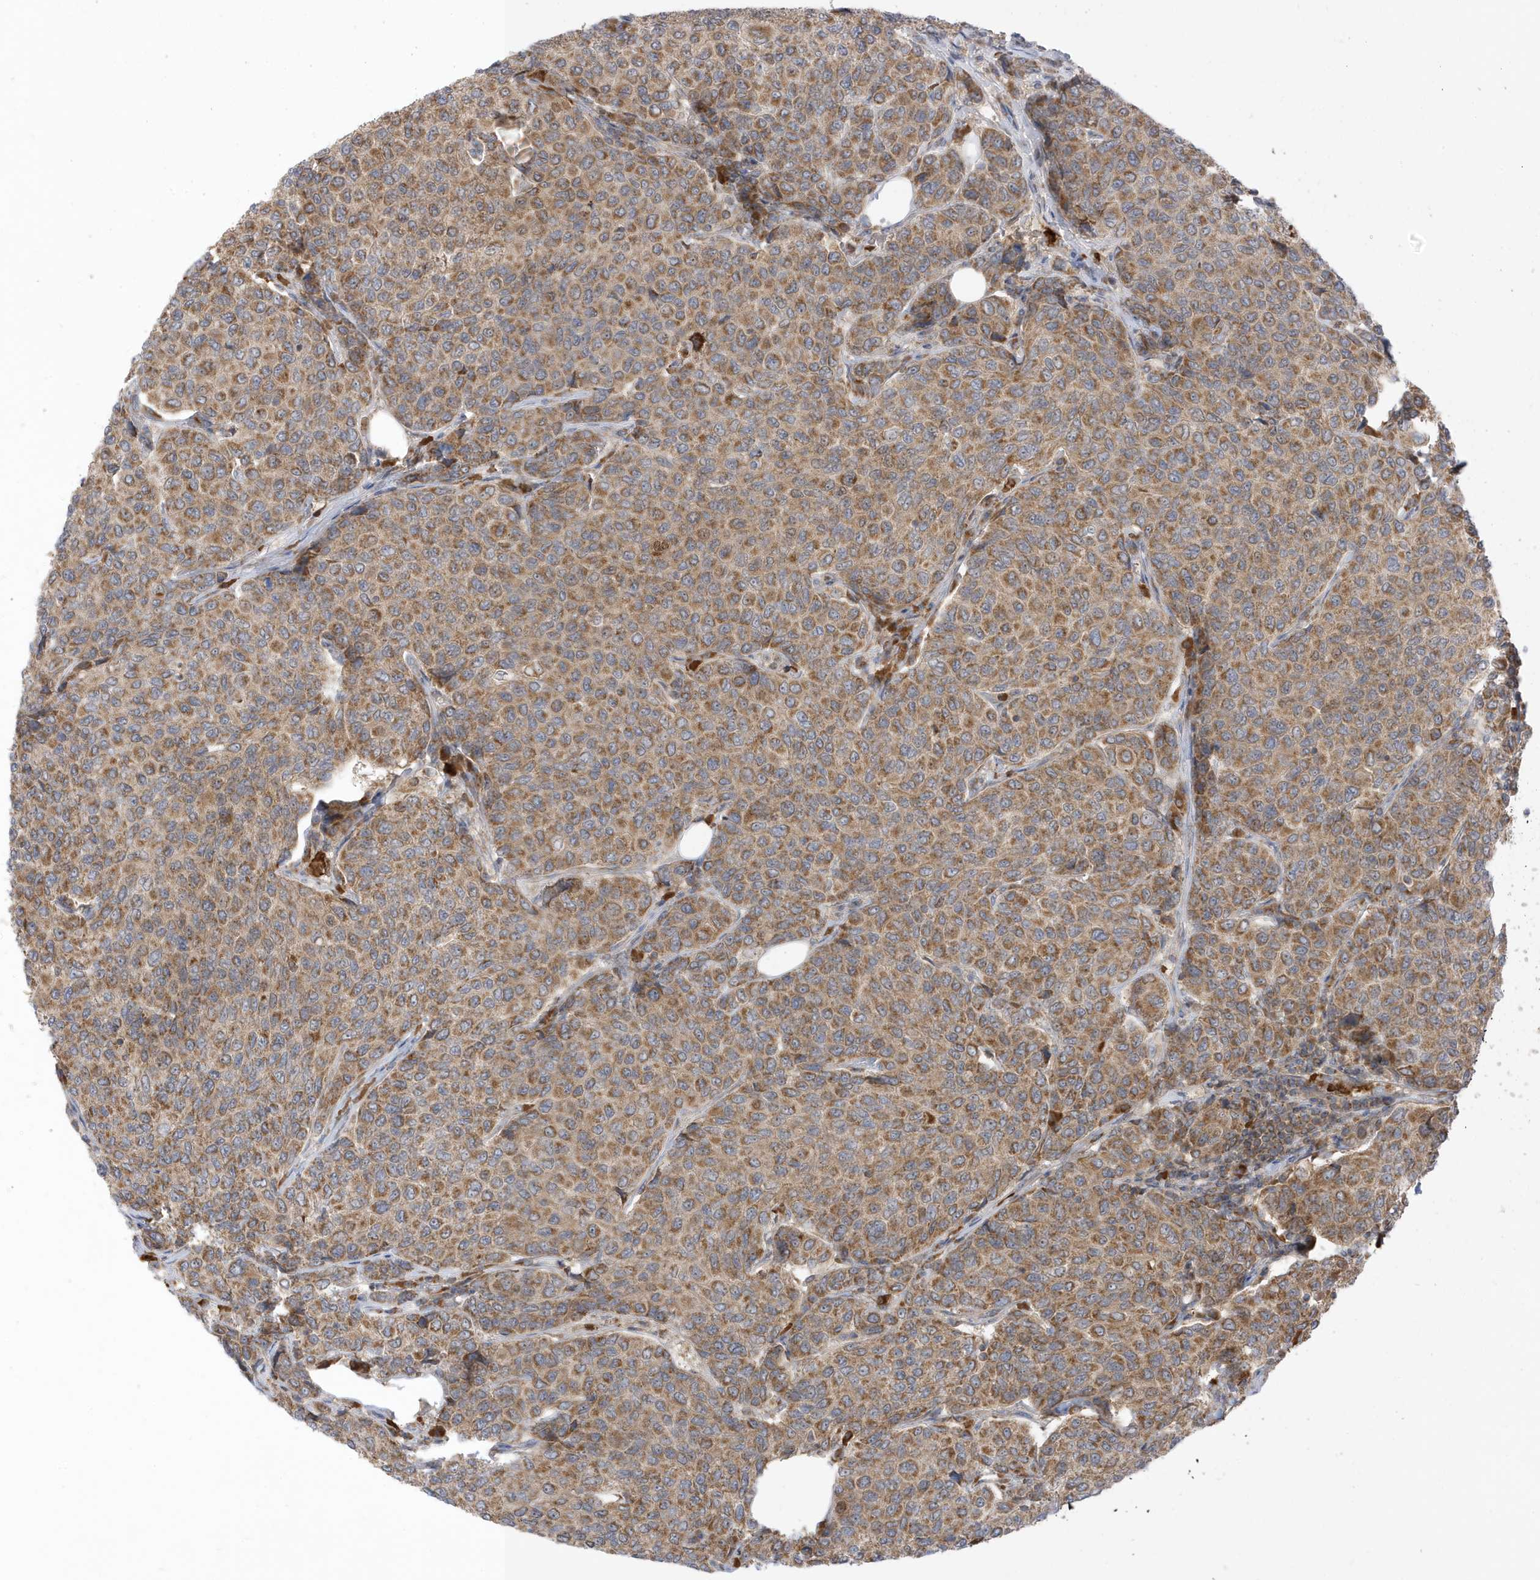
{"staining": {"intensity": "moderate", "quantity": ">75%", "location": "cytoplasmic/membranous"}, "tissue": "breast cancer", "cell_type": "Tumor cells", "image_type": "cancer", "snomed": [{"axis": "morphology", "description": "Duct carcinoma"}, {"axis": "topography", "description": "Breast"}], "caption": "This photomicrograph shows IHC staining of human invasive ductal carcinoma (breast), with medium moderate cytoplasmic/membranous expression in approximately >75% of tumor cells.", "gene": "NPPC", "patient": {"sex": "female", "age": 55}}